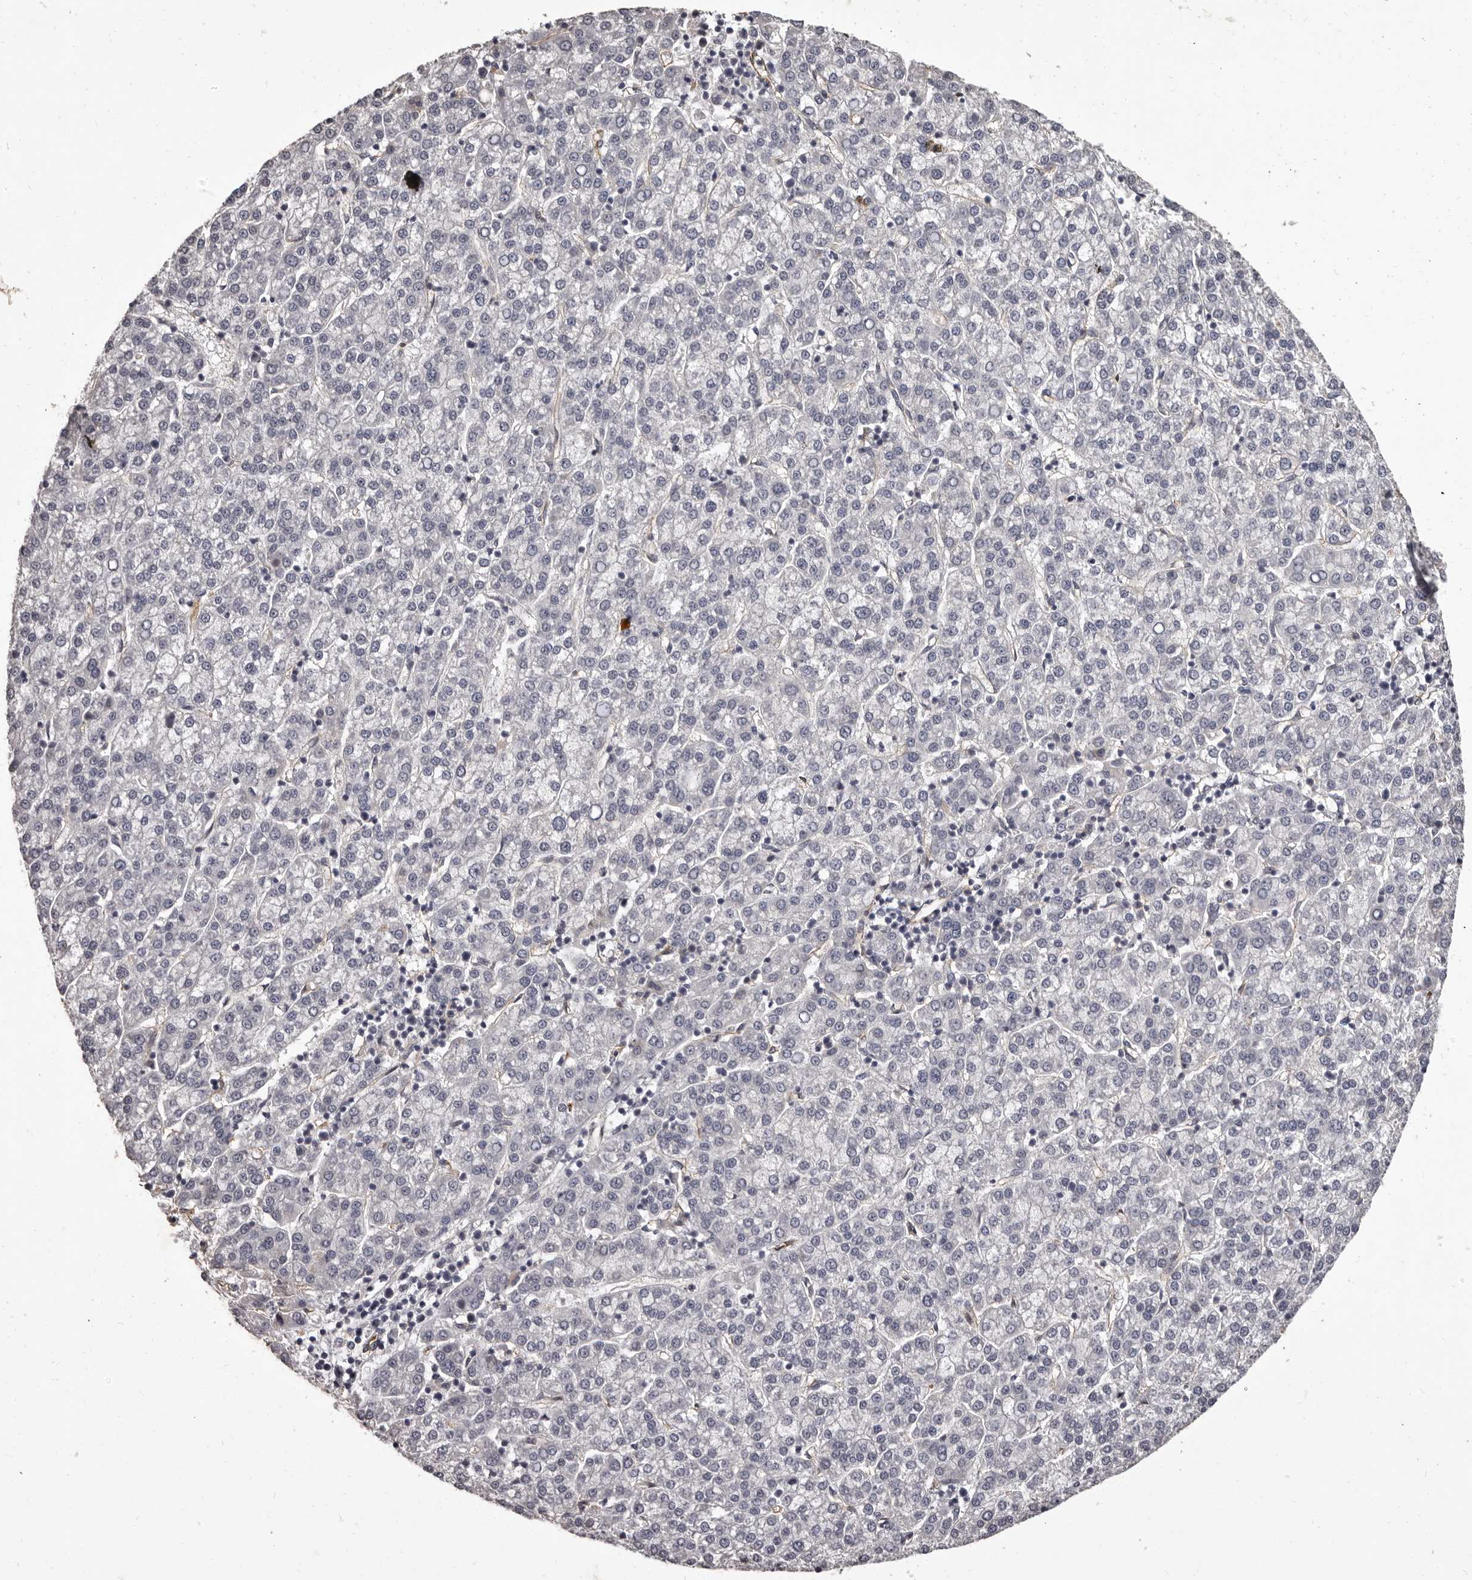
{"staining": {"intensity": "negative", "quantity": "none", "location": "none"}, "tissue": "liver cancer", "cell_type": "Tumor cells", "image_type": "cancer", "snomed": [{"axis": "morphology", "description": "Carcinoma, Hepatocellular, NOS"}, {"axis": "topography", "description": "Liver"}], "caption": "Tumor cells show no significant protein expression in hepatocellular carcinoma (liver). The staining is performed using DAB brown chromogen with nuclei counter-stained in using hematoxylin.", "gene": "GPR78", "patient": {"sex": "female", "age": 58}}